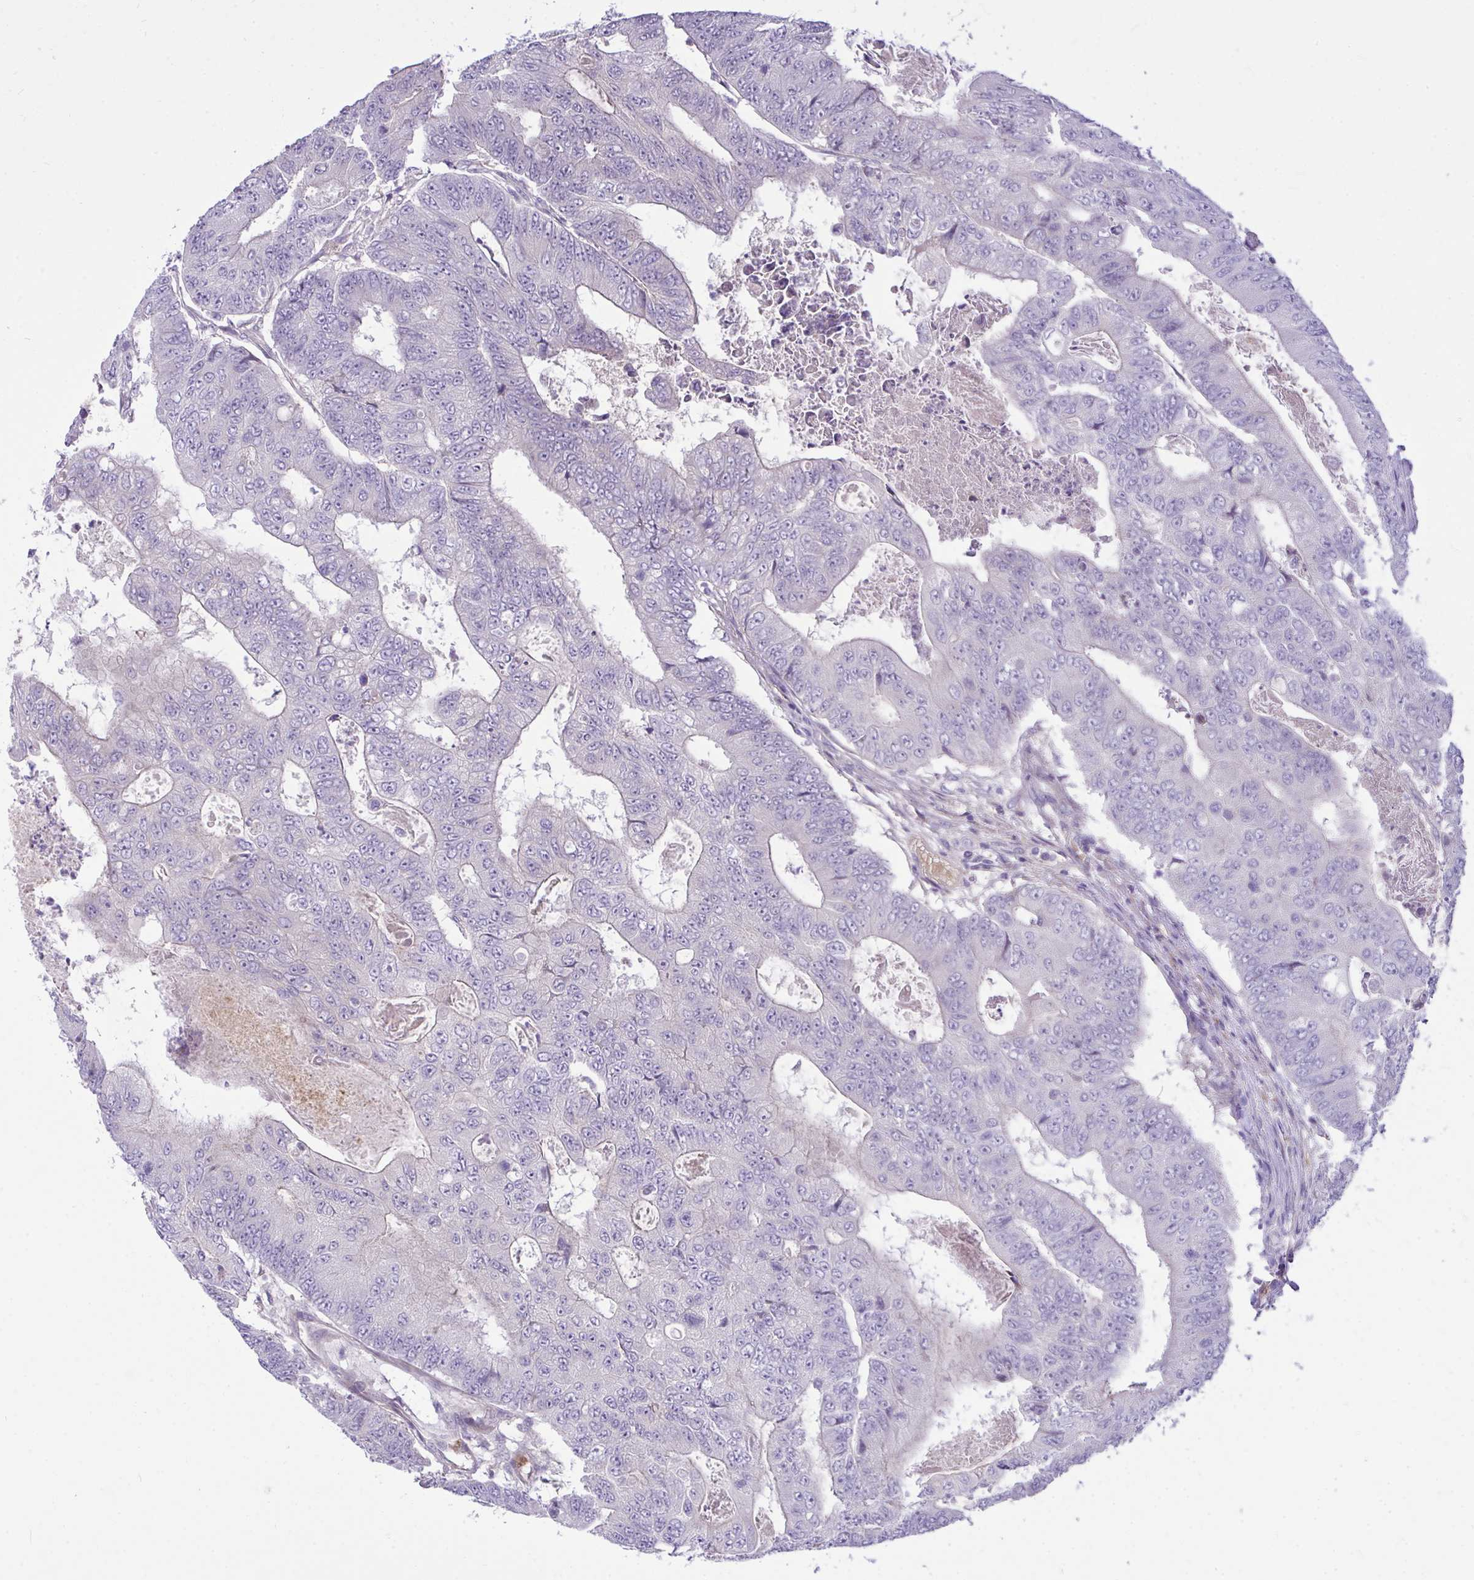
{"staining": {"intensity": "negative", "quantity": "none", "location": "none"}, "tissue": "colorectal cancer", "cell_type": "Tumor cells", "image_type": "cancer", "snomed": [{"axis": "morphology", "description": "Adenocarcinoma, NOS"}, {"axis": "topography", "description": "Colon"}], "caption": "A high-resolution histopathology image shows immunohistochemistry staining of colorectal cancer, which shows no significant positivity in tumor cells.", "gene": "MOCS1", "patient": {"sex": "female", "age": 48}}